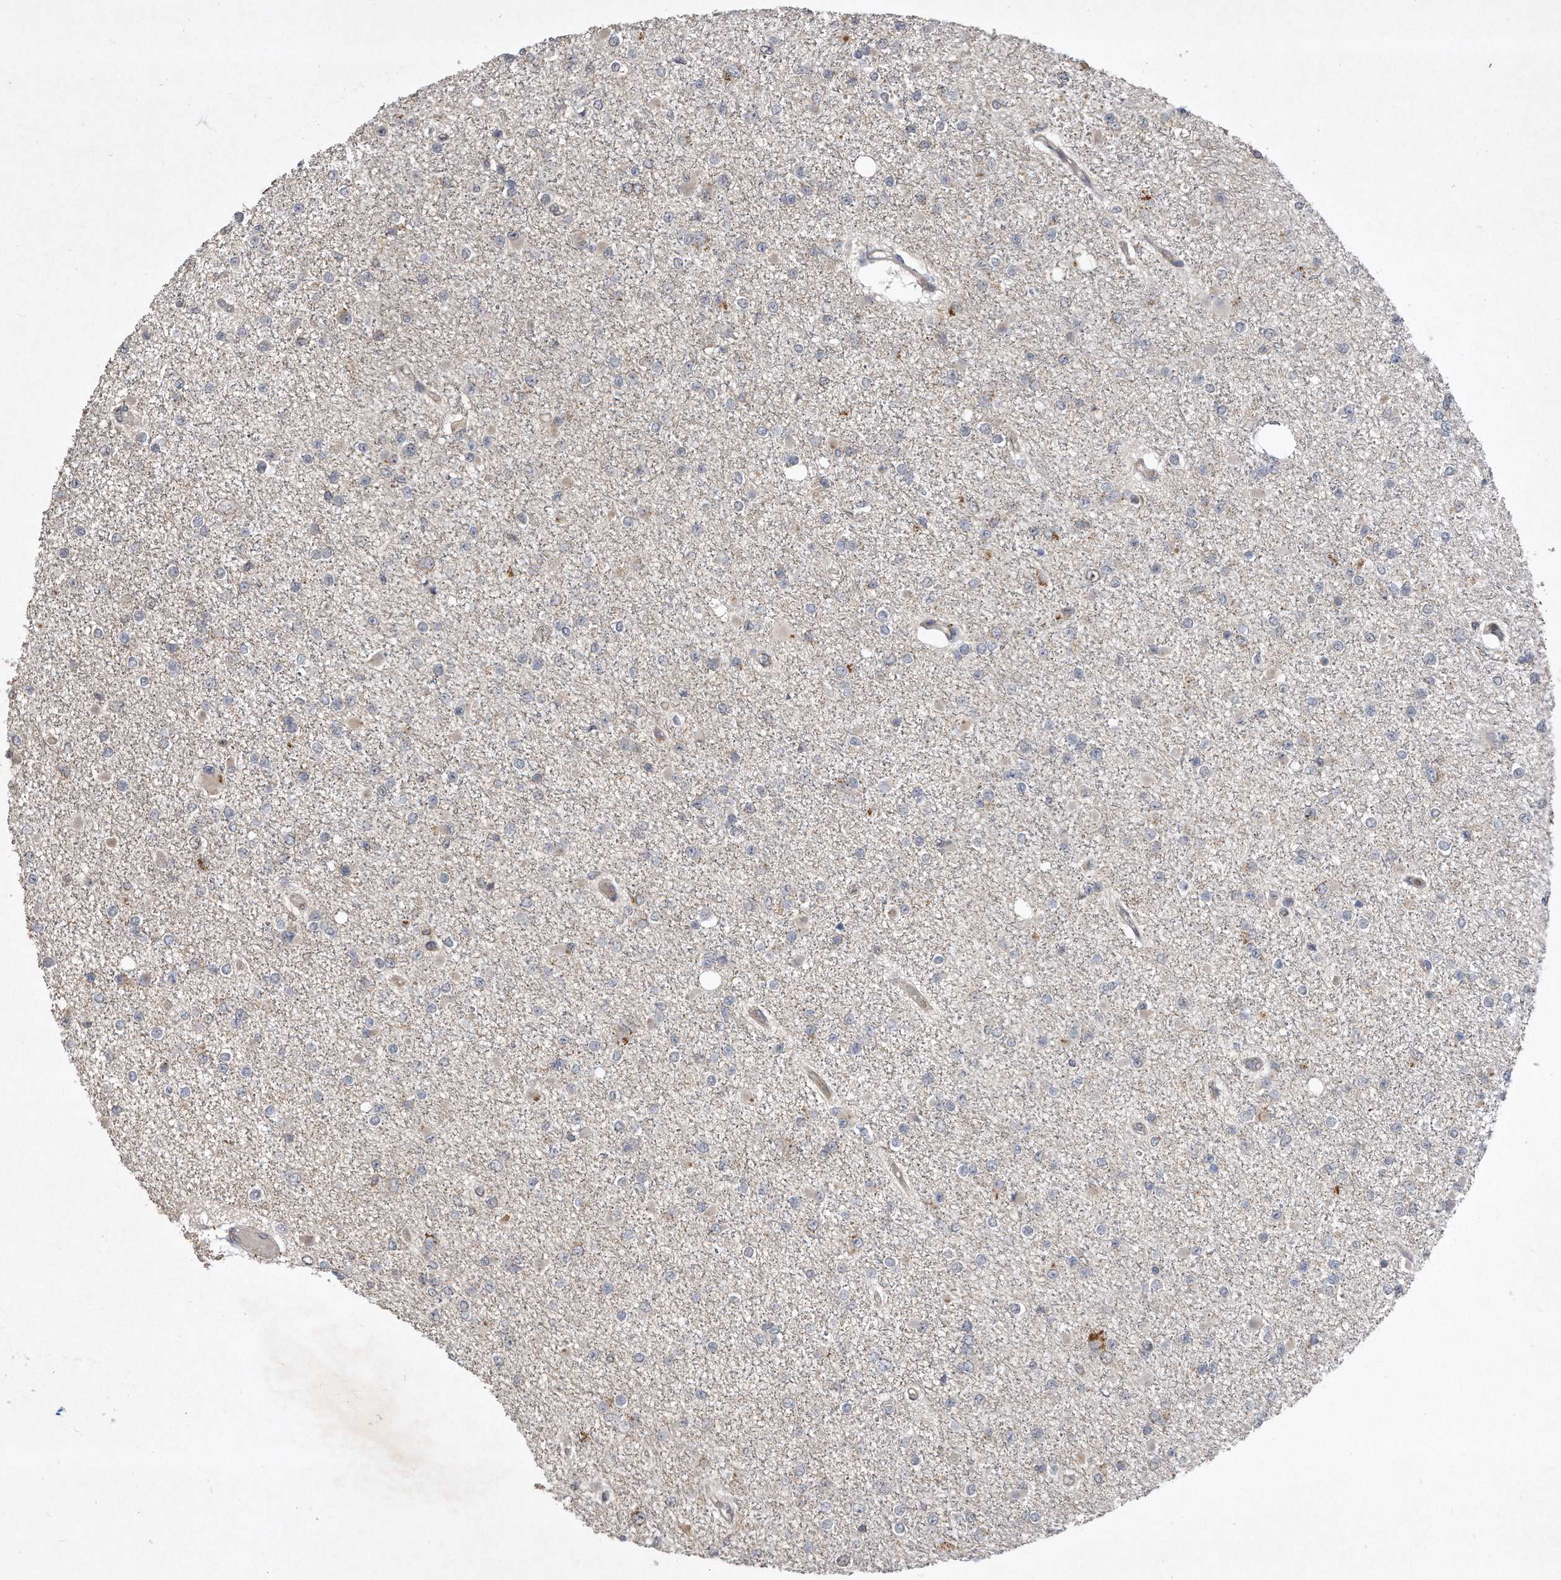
{"staining": {"intensity": "negative", "quantity": "none", "location": "none"}, "tissue": "glioma", "cell_type": "Tumor cells", "image_type": "cancer", "snomed": [{"axis": "morphology", "description": "Glioma, malignant, Low grade"}, {"axis": "topography", "description": "Brain"}], "caption": "Tumor cells are negative for brown protein staining in malignant glioma (low-grade). Brightfield microscopy of immunohistochemistry stained with DAB (3,3'-diaminobenzidine) (brown) and hematoxylin (blue), captured at high magnification.", "gene": "PGBD2", "patient": {"sex": "female", "age": 22}}